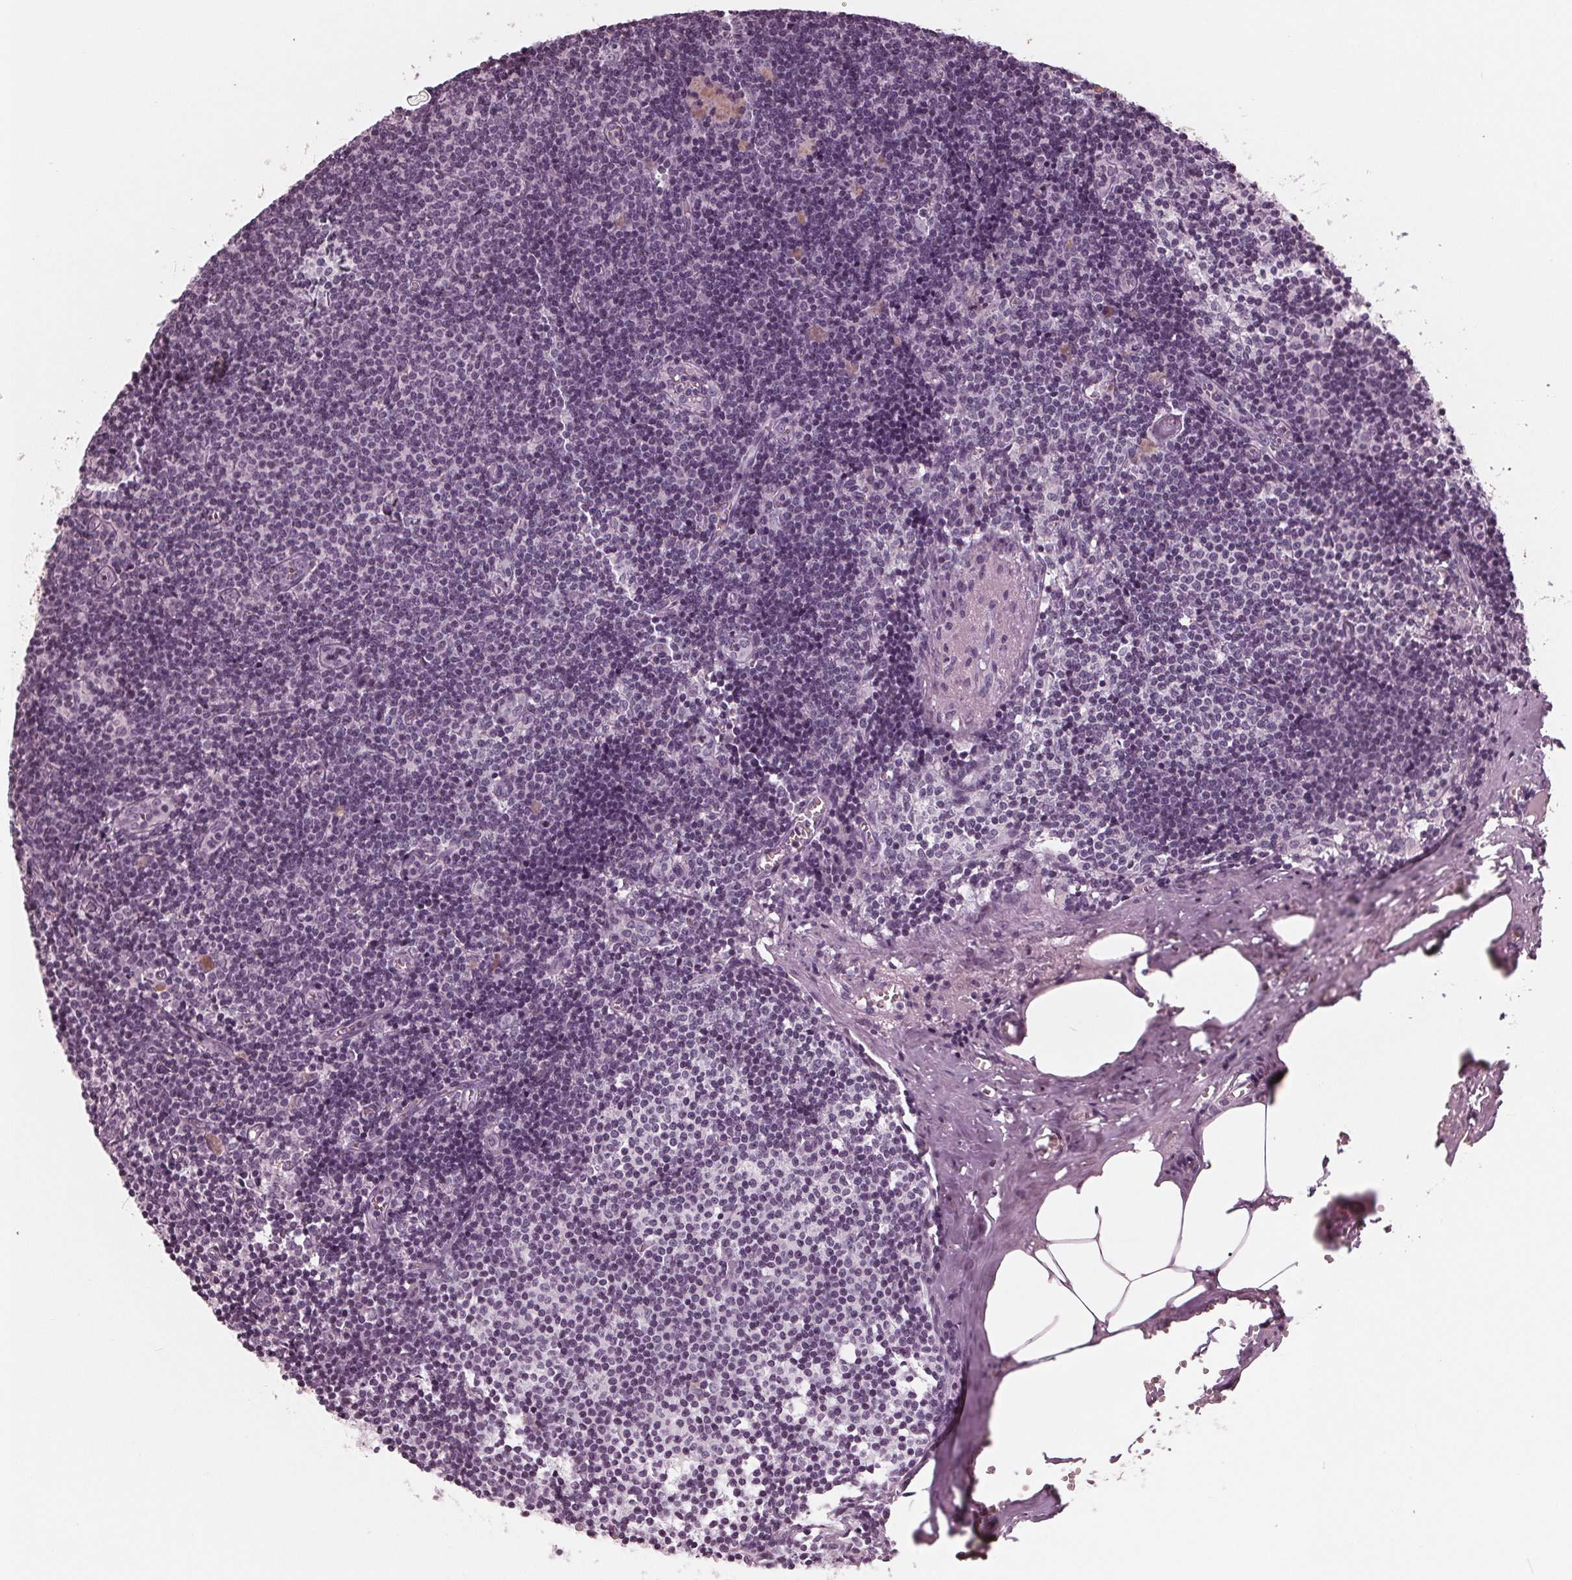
{"staining": {"intensity": "negative", "quantity": "none", "location": "none"}, "tissue": "lymph node", "cell_type": "Non-germinal center cells", "image_type": "normal", "snomed": [{"axis": "morphology", "description": "Normal tissue, NOS"}, {"axis": "topography", "description": "Lymph node"}], "caption": "High magnification brightfield microscopy of normal lymph node stained with DAB (brown) and counterstained with hematoxylin (blue): non-germinal center cells show no significant positivity. (DAB immunohistochemistry visualized using brightfield microscopy, high magnification).", "gene": "ADPRHL1", "patient": {"sex": "female", "age": 57}}